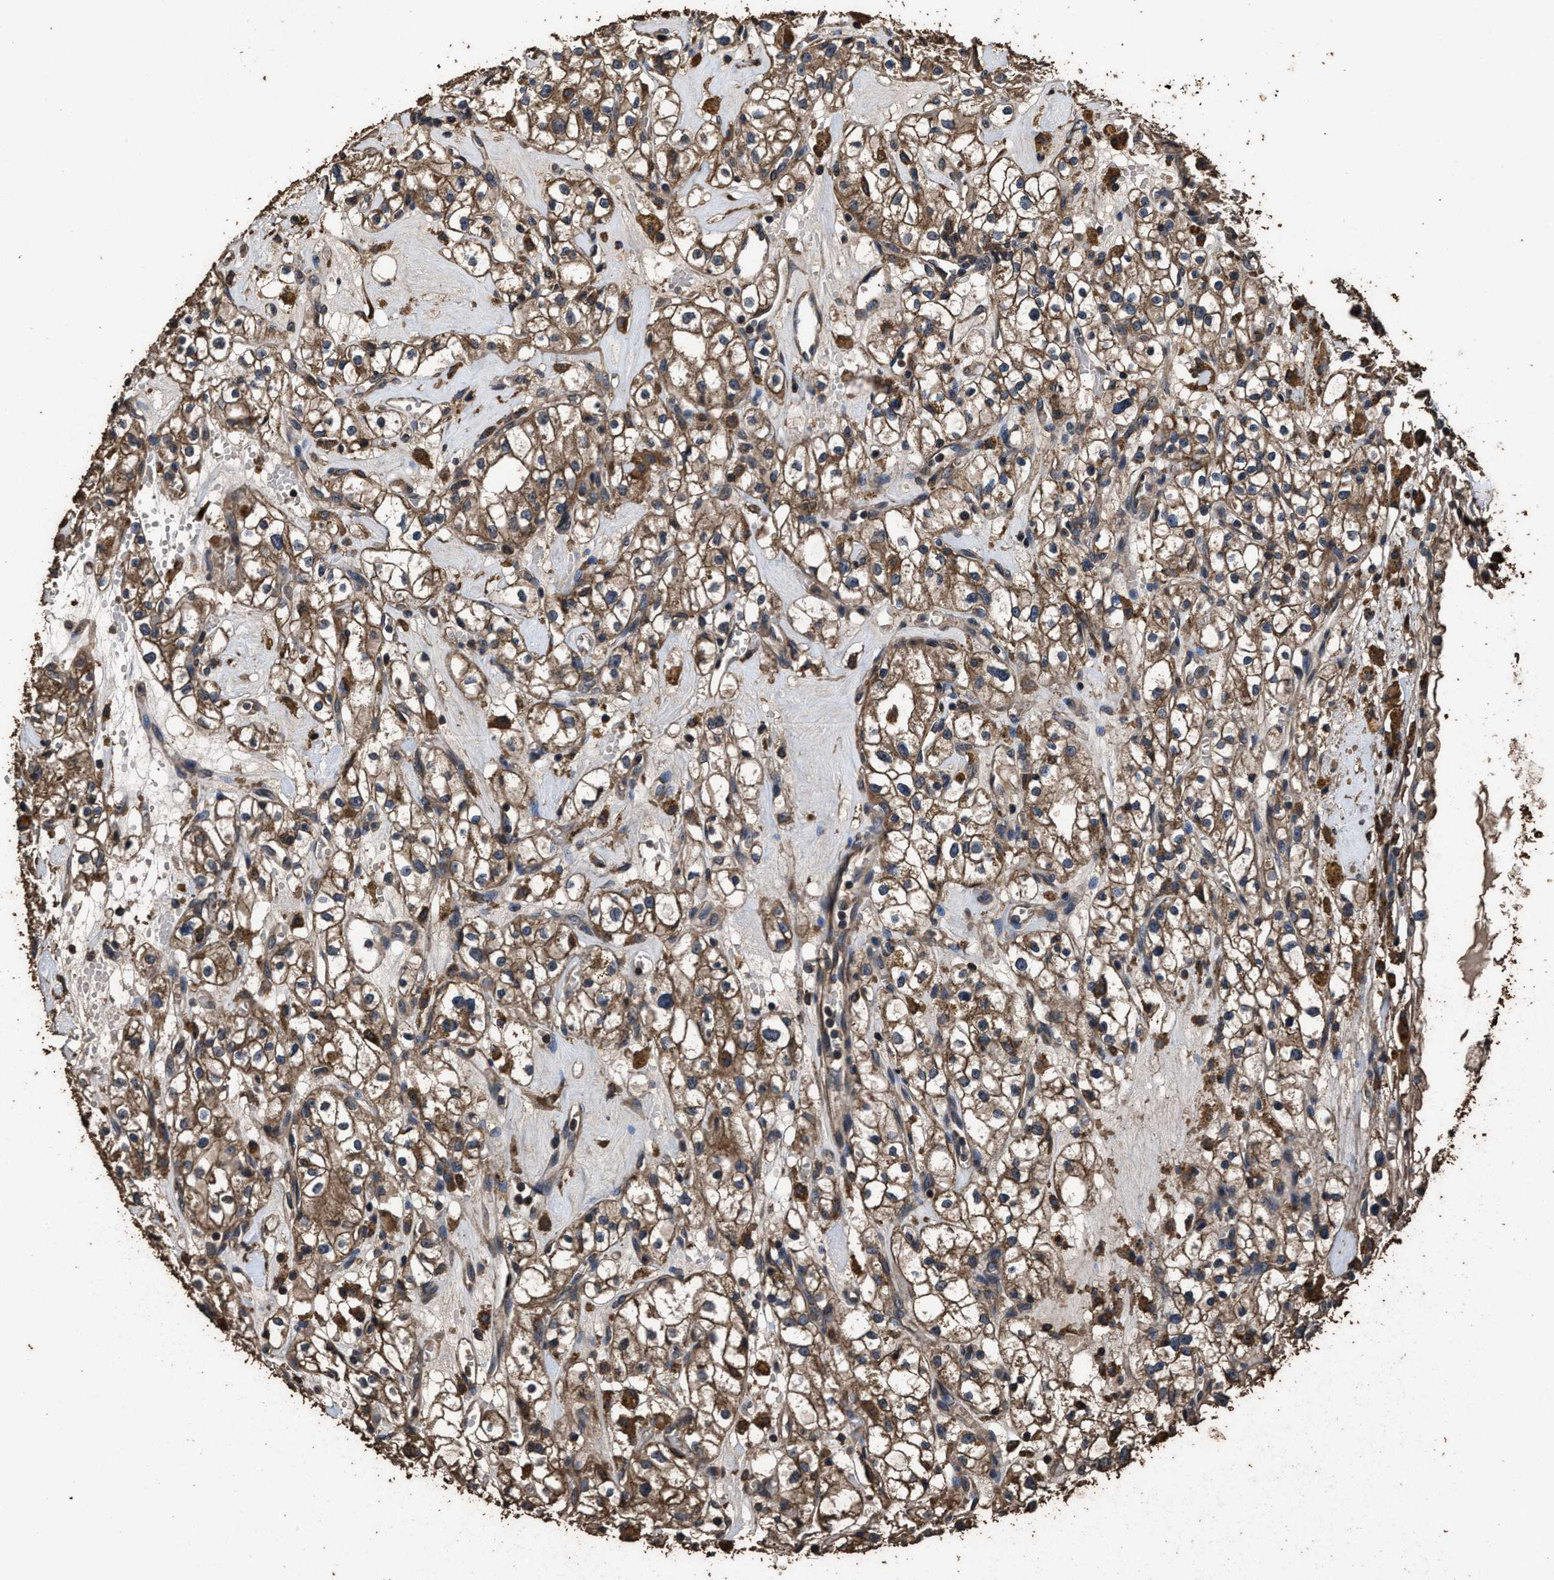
{"staining": {"intensity": "moderate", "quantity": ">75%", "location": "cytoplasmic/membranous"}, "tissue": "renal cancer", "cell_type": "Tumor cells", "image_type": "cancer", "snomed": [{"axis": "morphology", "description": "Adenocarcinoma, NOS"}, {"axis": "topography", "description": "Kidney"}], "caption": "Tumor cells show medium levels of moderate cytoplasmic/membranous positivity in approximately >75% of cells in renal adenocarcinoma.", "gene": "ZMYND19", "patient": {"sex": "male", "age": 56}}